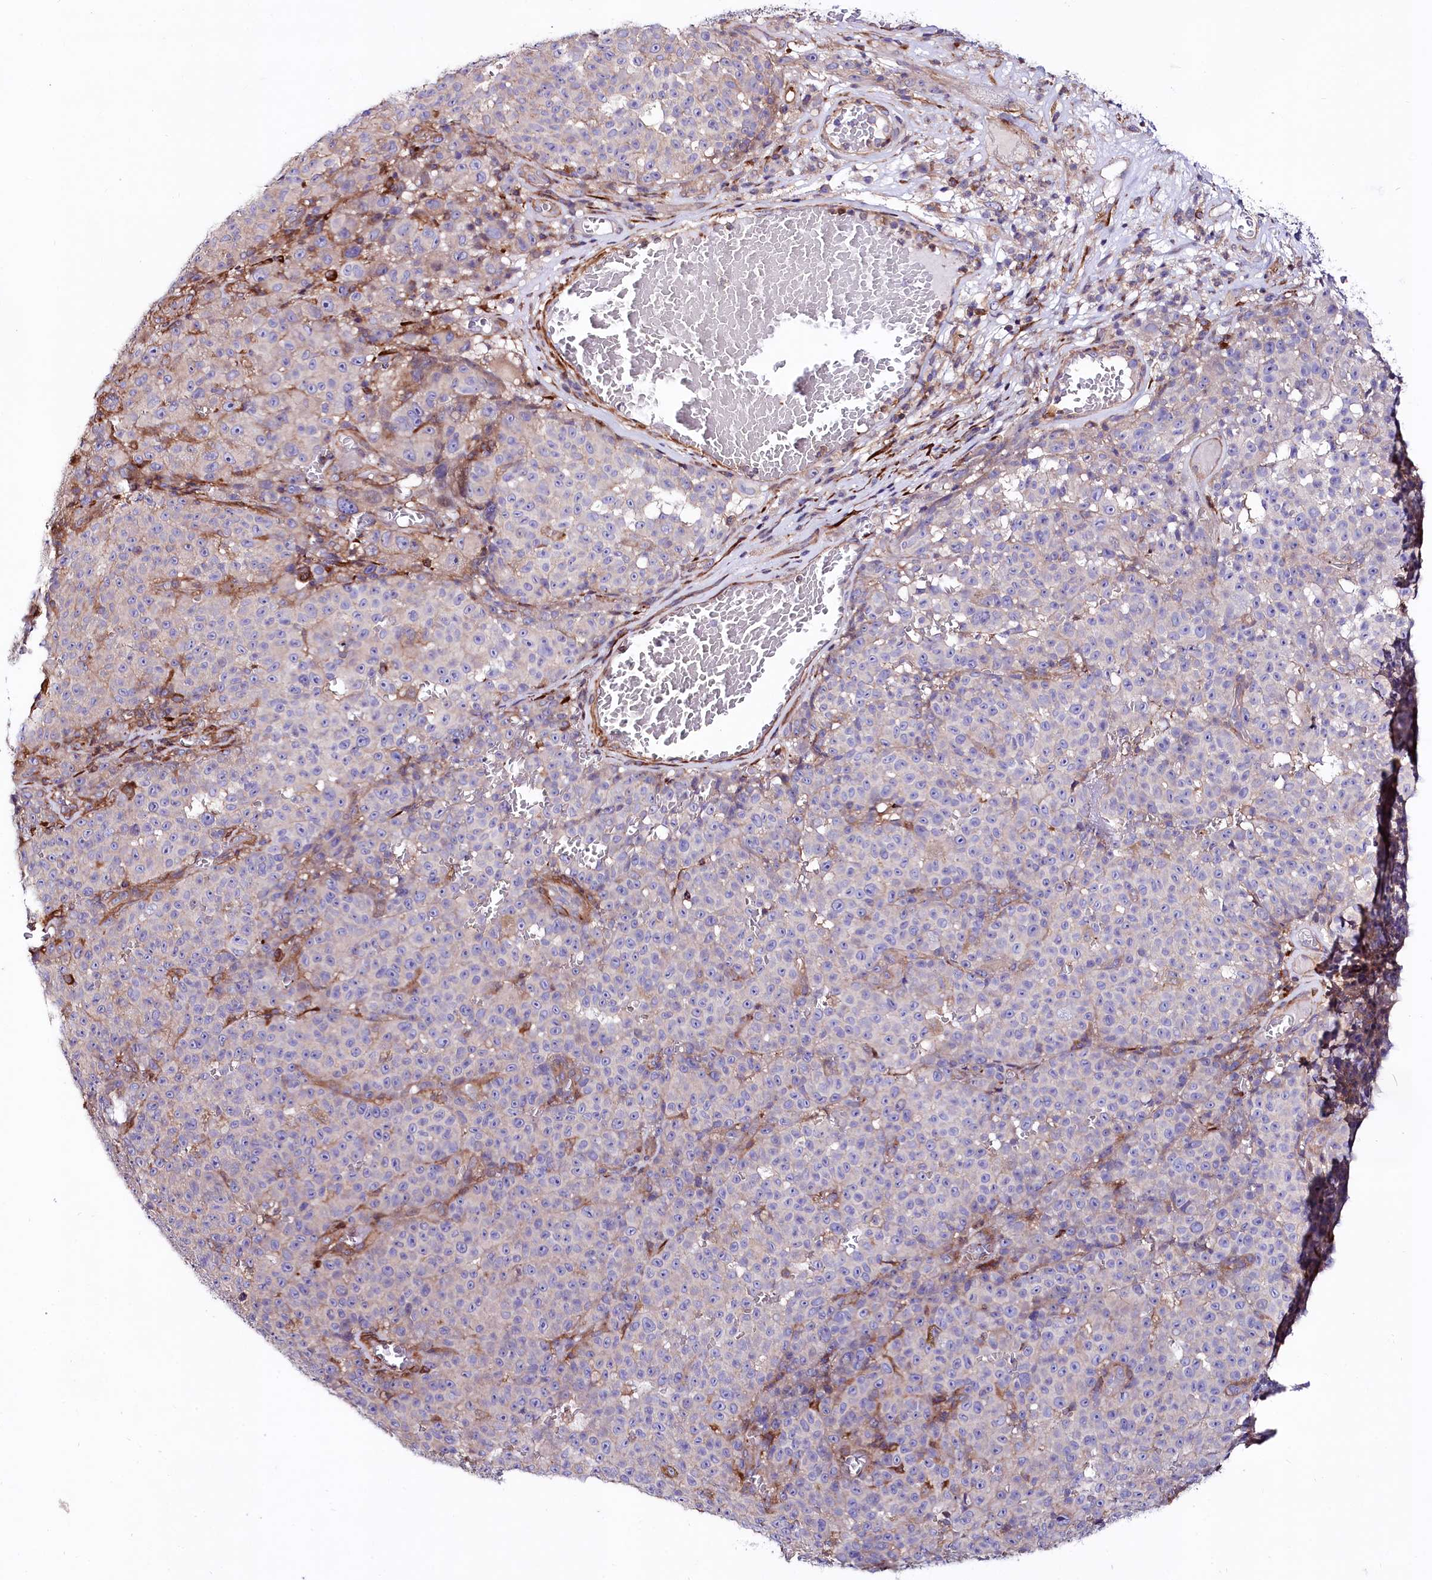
{"staining": {"intensity": "negative", "quantity": "none", "location": "none"}, "tissue": "melanoma", "cell_type": "Tumor cells", "image_type": "cancer", "snomed": [{"axis": "morphology", "description": "Malignant melanoma, NOS"}, {"axis": "topography", "description": "Skin"}], "caption": "Malignant melanoma was stained to show a protein in brown. There is no significant staining in tumor cells. The staining is performed using DAB (3,3'-diaminobenzidine) brown chromogen with nuclei counter-stained in using hematoxylin.", "gene": "FCHSD2", "patient": {"sex": "female", "age": 82}}